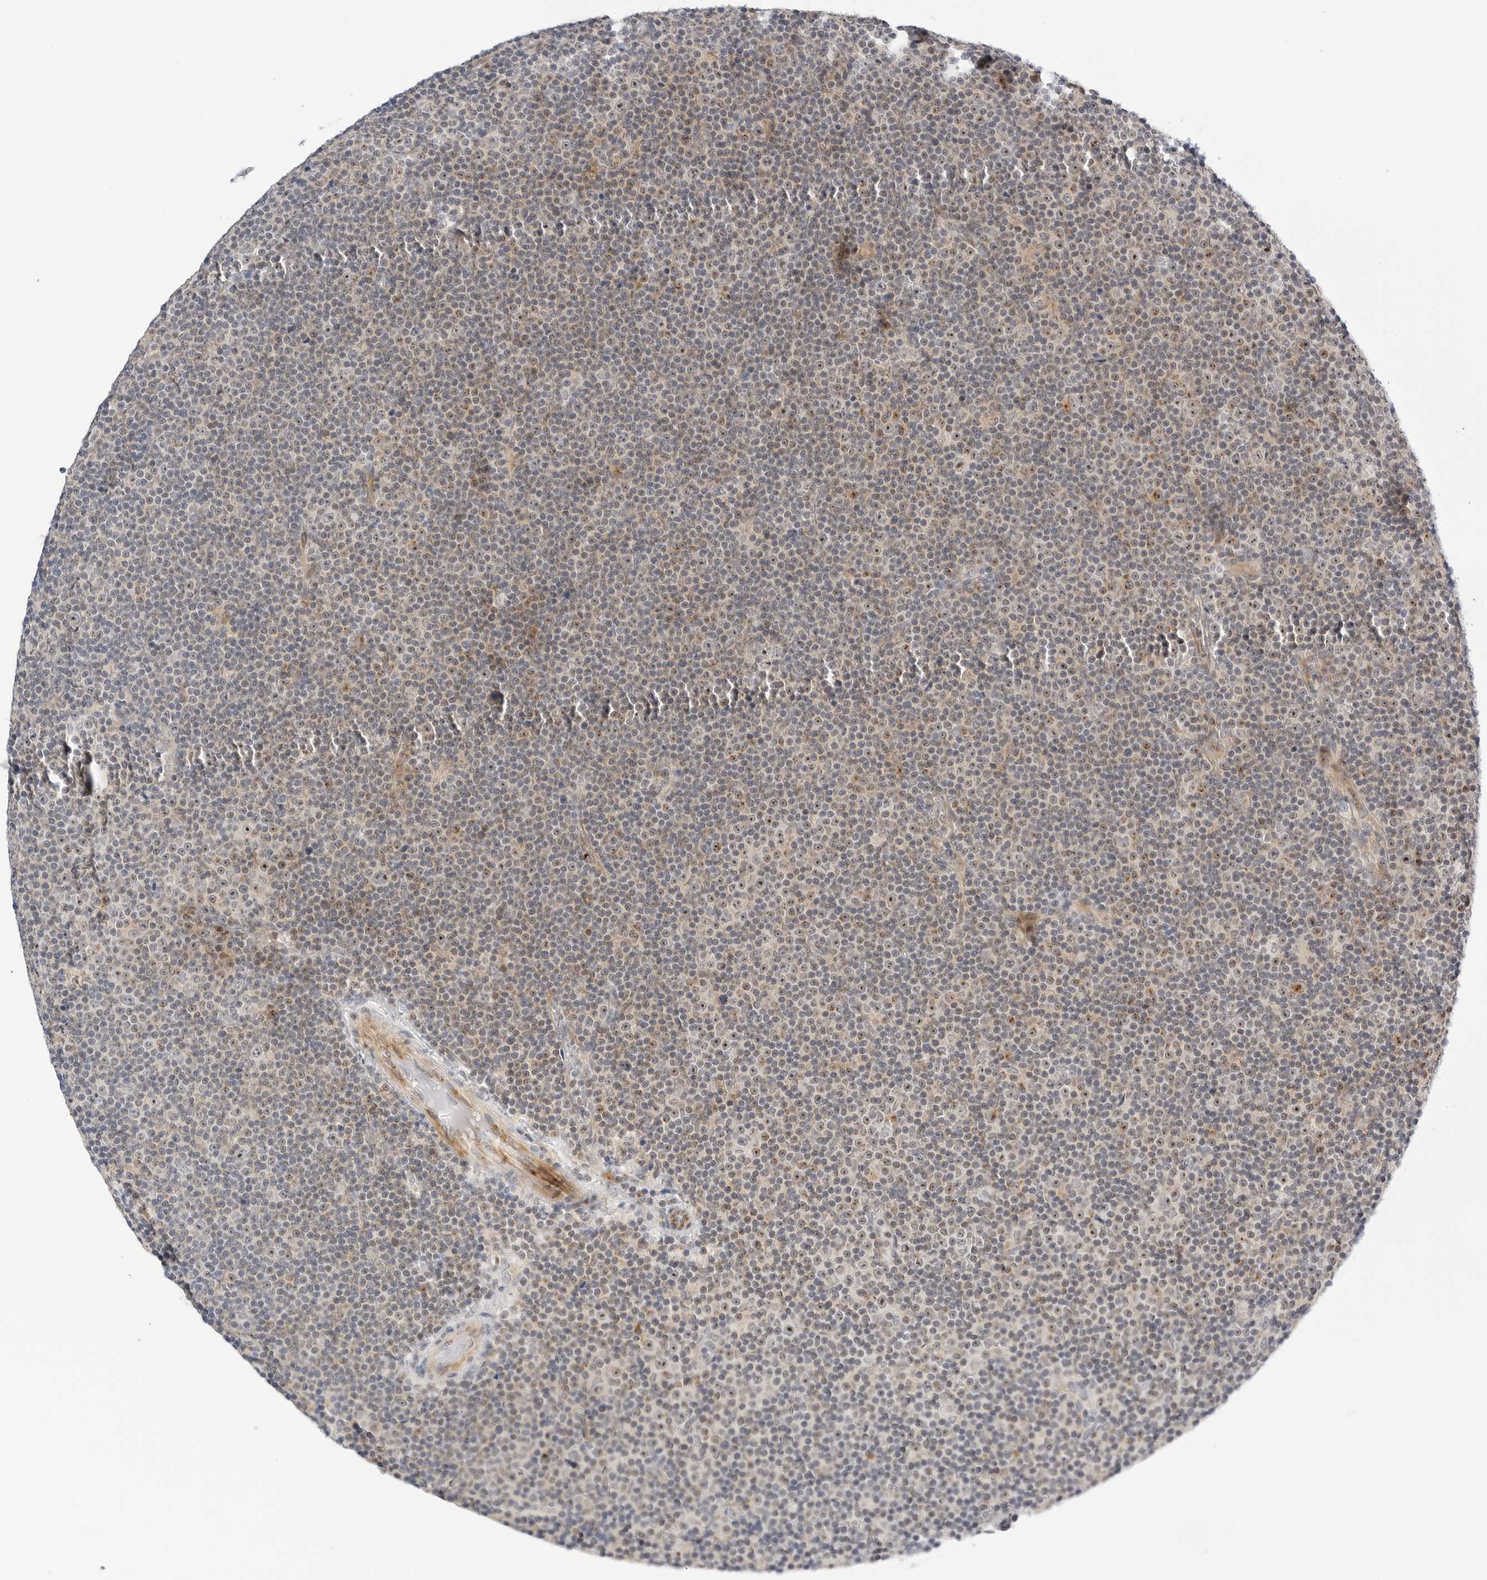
{"staining": {"intensity": "moderate", "quantity": "25%-75%", "location": "nuclear"}, "tissue": "lymphoma", "cell_type": "Tumor cells", "image_type": "cancer", "snomed": [{"axis": "morphology", "description": "Malignant lymphoma, non-Hodgkin's type, Low grade"}, {"axis": "topography", "description": "Lymph node"}], "caption": "A brown stain highlights moderate nuclear staining of a protein in human low-grade malignant lymphoma, non-Hodgkin's type tumor cells. (DAB (3,3'-diaminobenzidine) = brown stain, brightfield microscopy at high magnification).", "gene": "MAP2K5", "patient": {"sex": "female", "age": 67}}